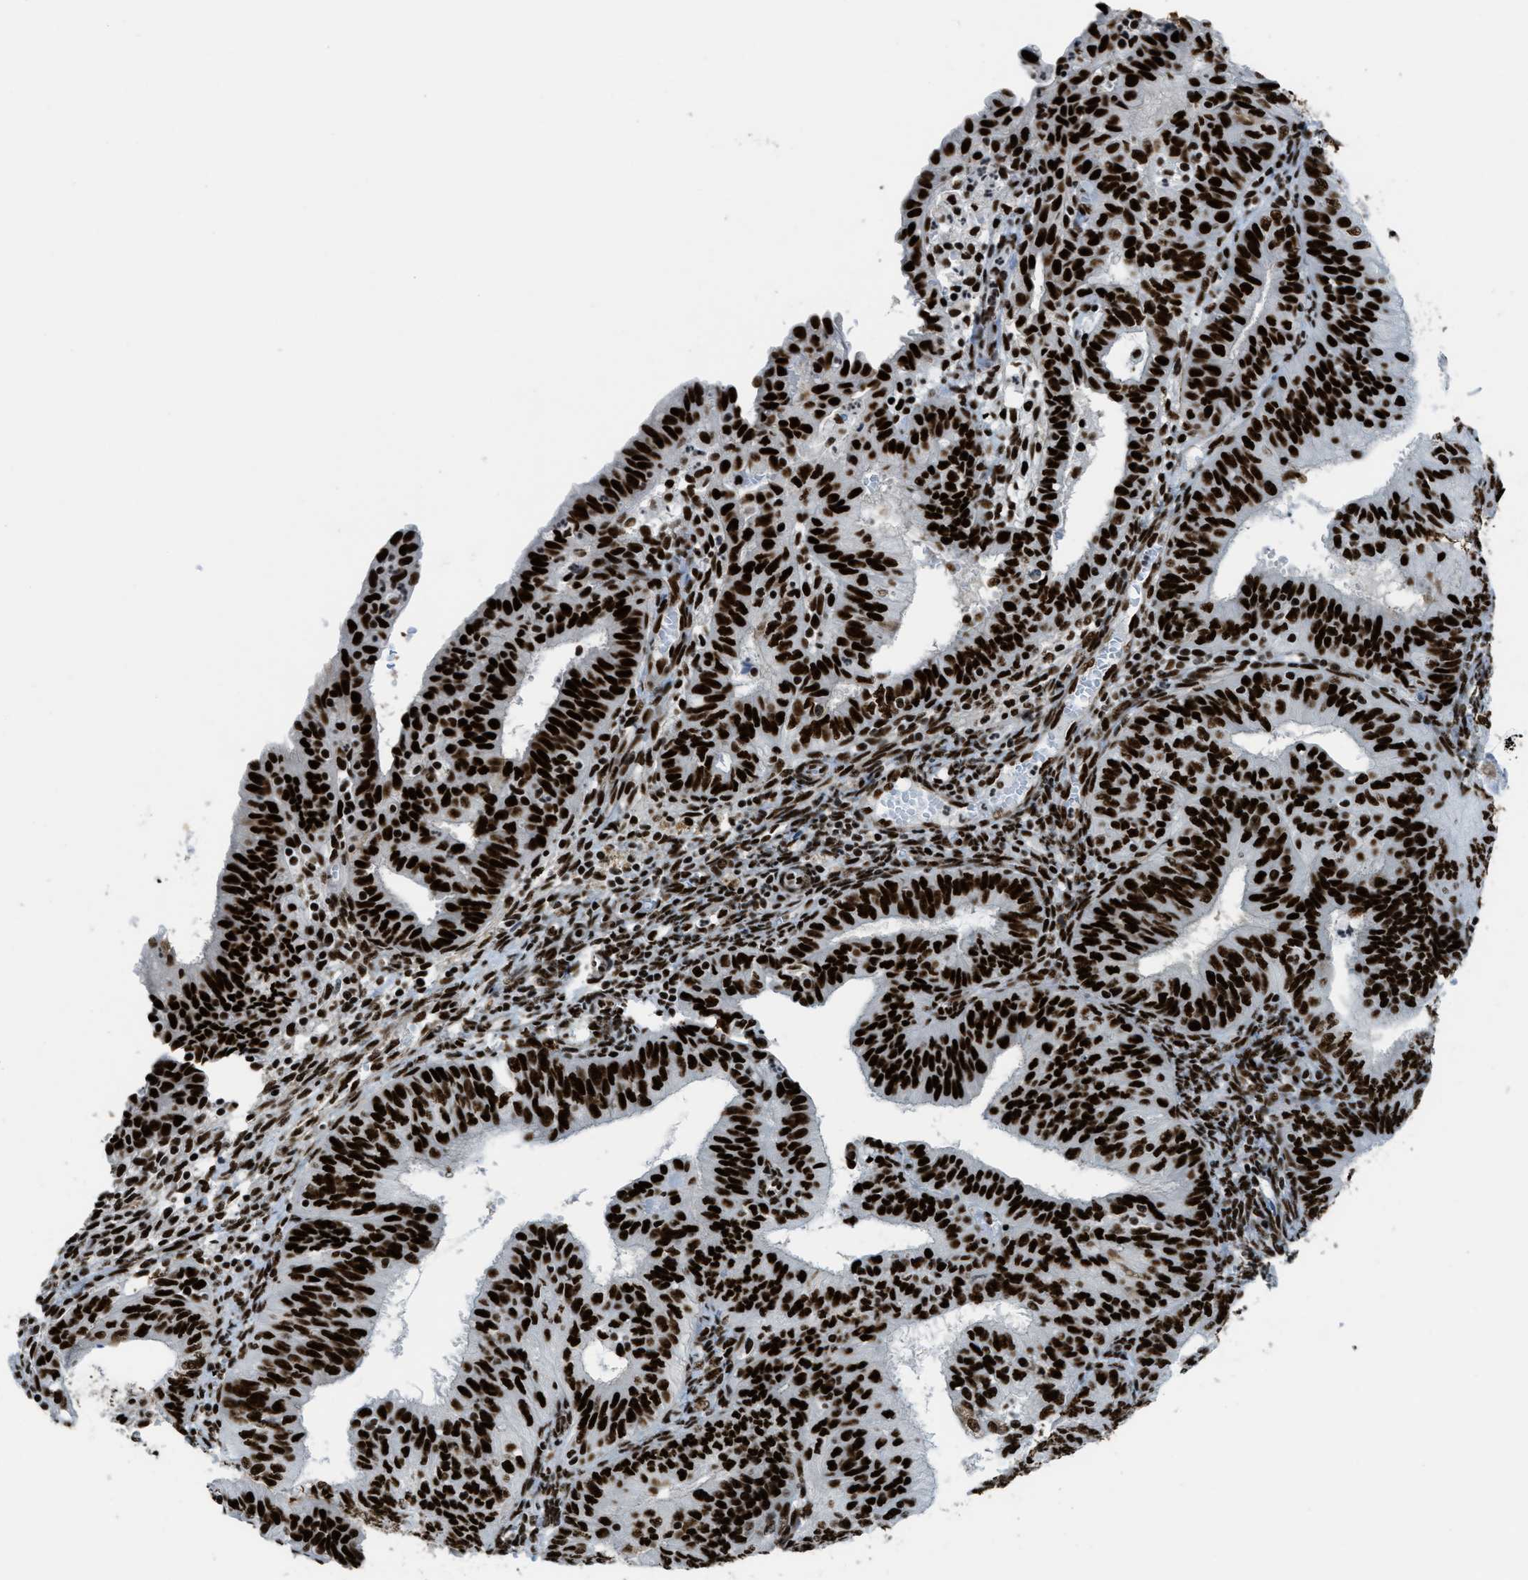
{"staining": {"intensity": "strong", "quantity": ">75%", "location": "nuclear"}, "tissue": "endometrial cancer", "cell_type": "Tumor cells", "image_type": "cancer", "snomed": [{"axis": "morphology", "description": "Adenocarcinoma, NOS"}, {"axis": "topography", "description": "Endometrium"}], "caption": "Immunohistochemistry (IHC) (DAB) staining of human endometrial cancer reveals strong nuclear protein positivity in about >75% of tumor cells.", "gene": "ZNF207", "patient": {"sex": "female", "age": 58}}